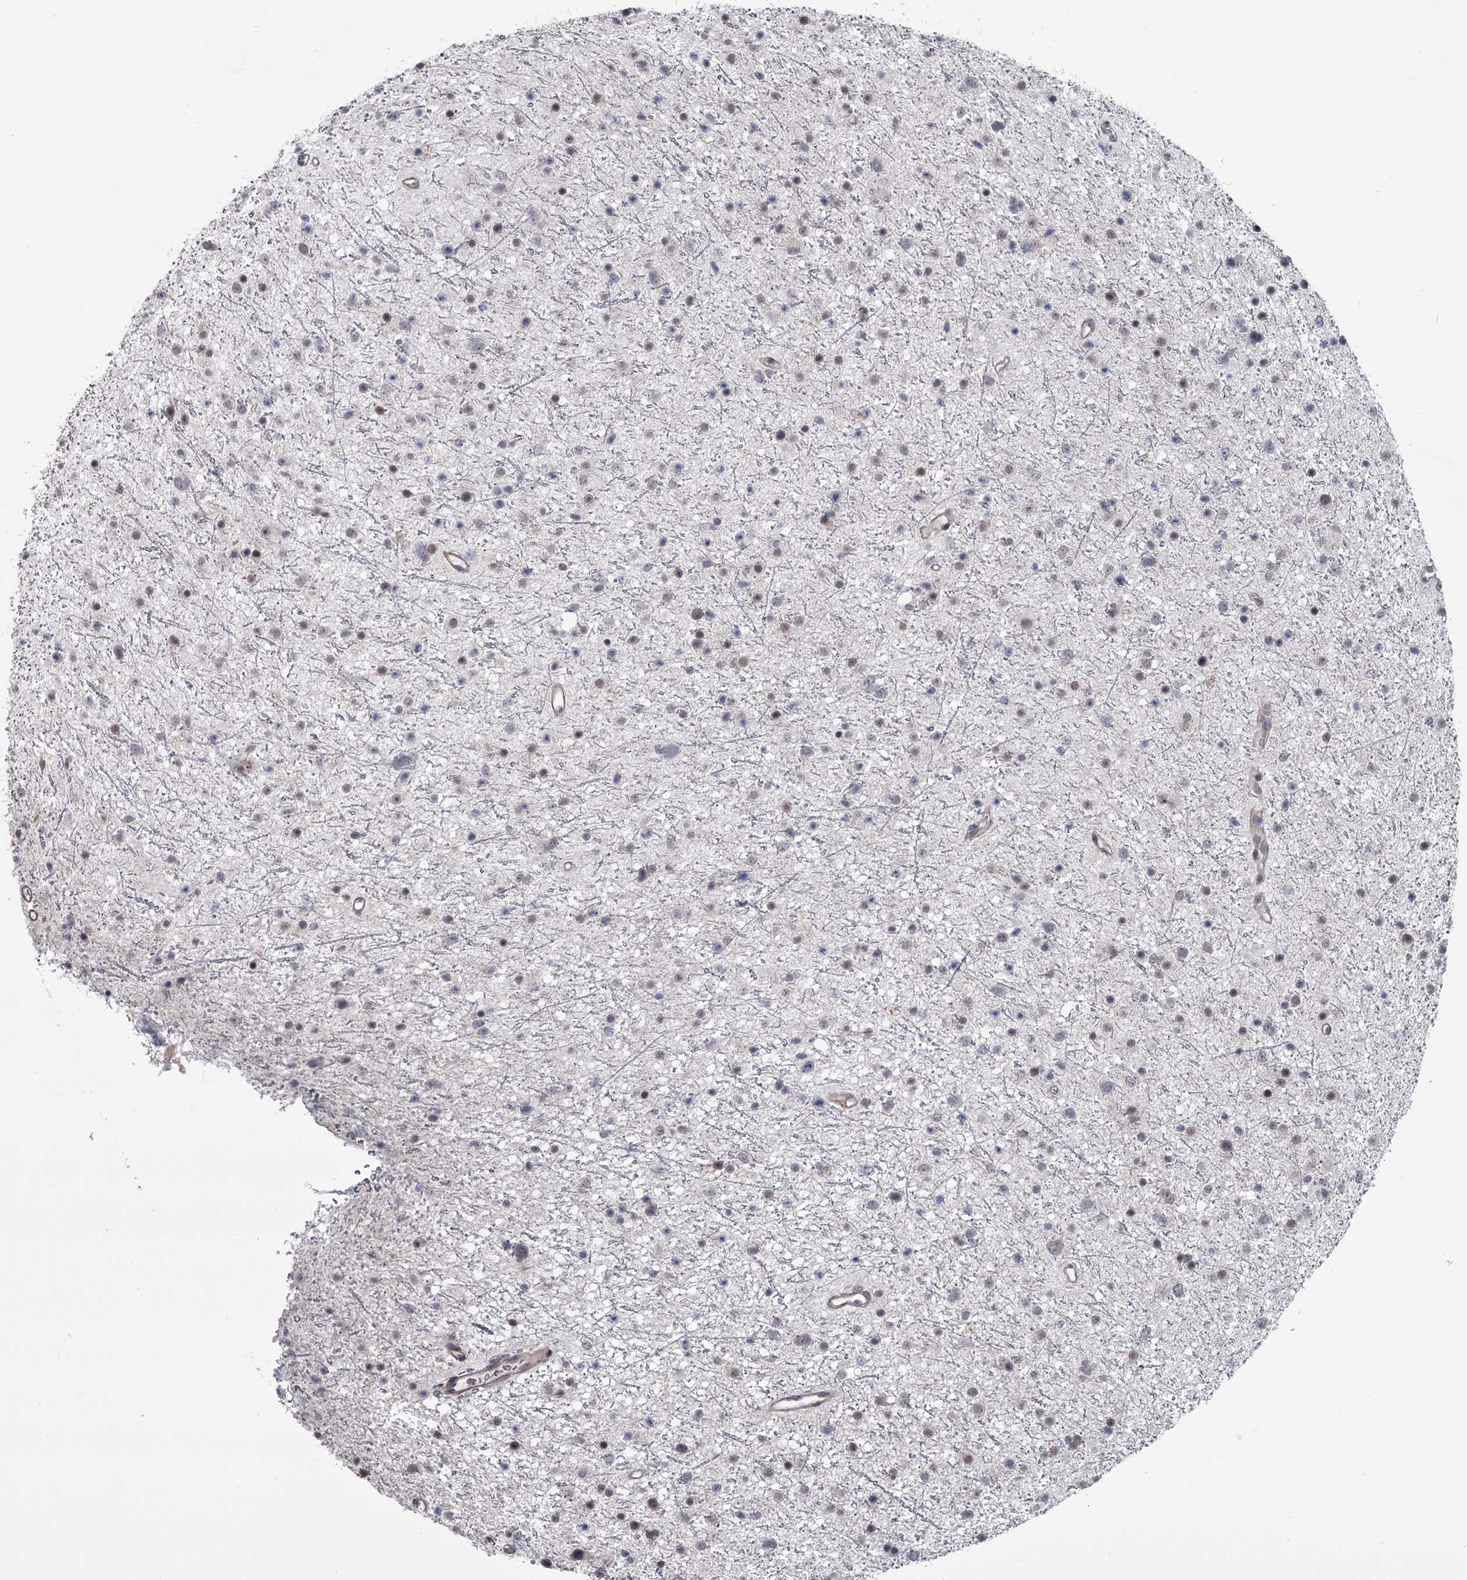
{"staining": {"intensity": "weak", "quantity": "25%-75%", "location": "nuclear"}, "tissue": "glioma", "cell_type": "Tumor cells", "image_type": "cancer", "snomed": [{"axis": "morphology", "description": "Glioma, malignant, Low grade"}, {"axis": "topography", "description": "Cerebral cortex"}], "caption": "Weak nuclear positivity for a protein is identified in approximately 25%-75% of tumor cells of malignant glioma (low-grade) using immunohistochemistry (IHC).", "gene": "PRPF40B", "patient": {"sex": "female", "age": 39}}